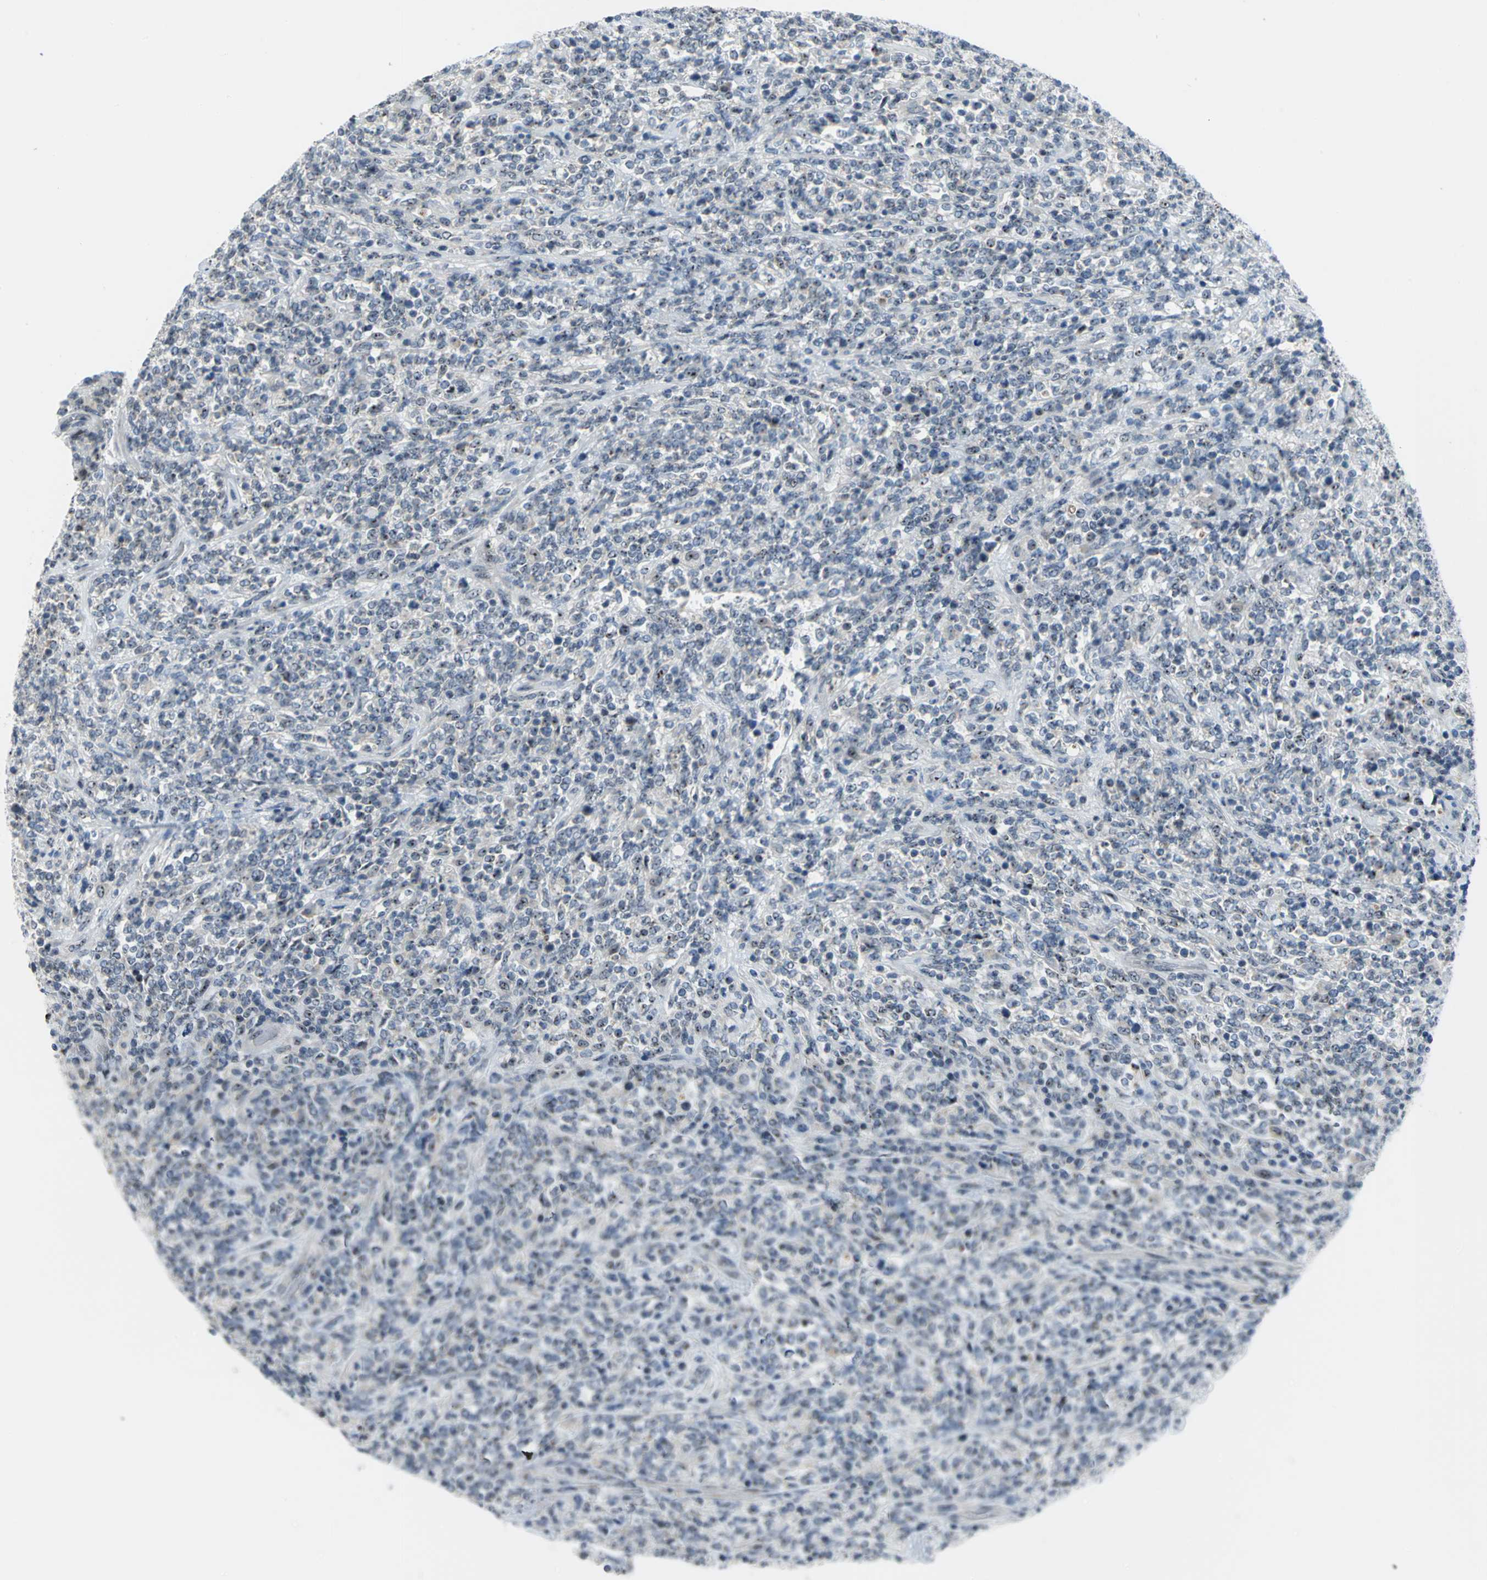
{"staining": {"intensity": "moderate", "quantity": "25%-75%", "location": "nuclear"}, "tissue": "lymphoma", "cell_type": "Tumor cells", "image_type": "cancer", "snomed": [{"axis": "morphology", "description": "Malignant lymphoma, non-Hodgkin's type, High grade"}, {"axis": "topography", "description": "Soft tissue"}], "caption": "Protein expression analysis of malignant lymphoma, non-Hodgkin's type (high-grade) shows moderate nuclear staining in about 25%-75% of tumor cells.", "gene": "MYBBP1A", "patient": {"sex": "male", "age": 18}}